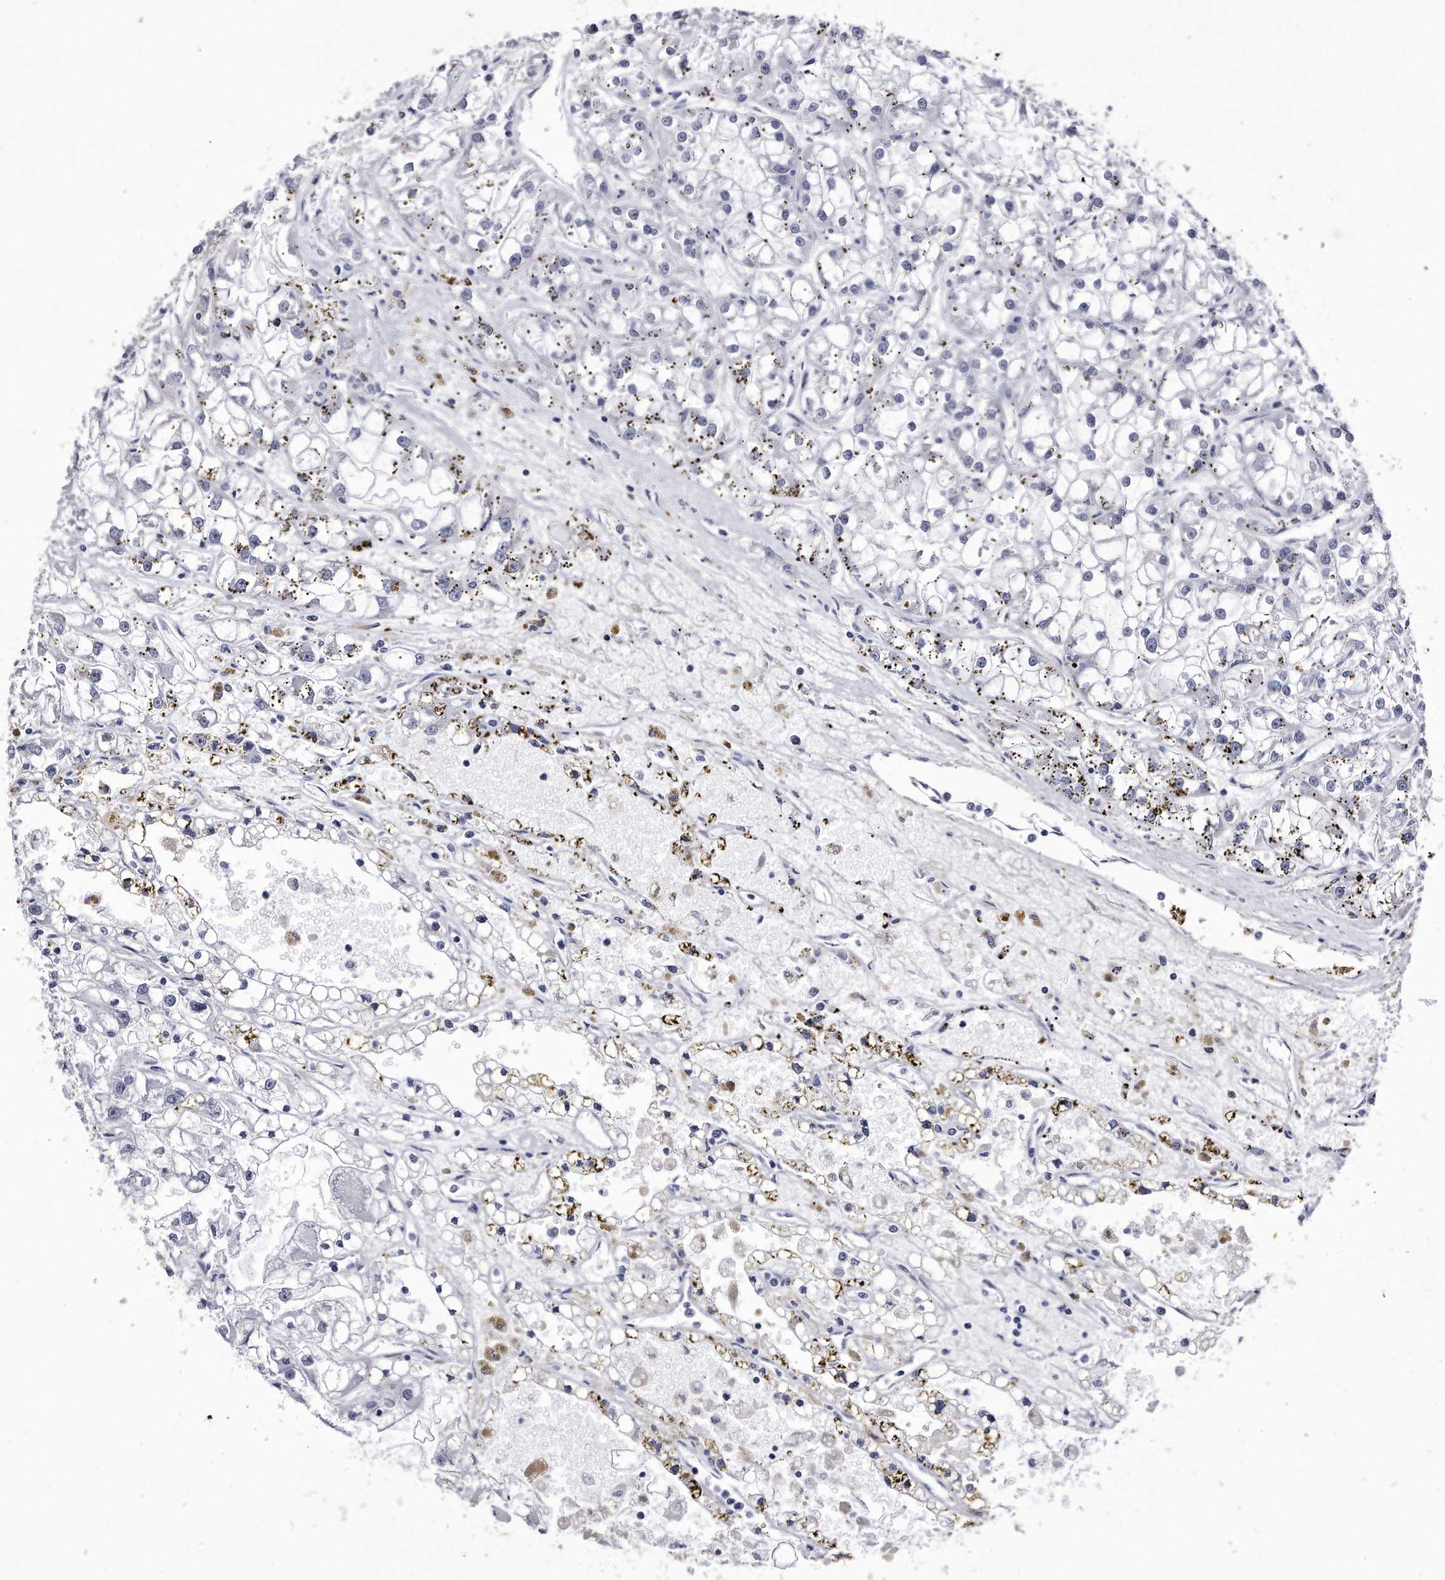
{"staining": {"intensity": "negative", "quantity": "none", "location": "none"}, "tissue": "renal cancer", "cell_type": "Tumor cells", "image_type": "cancer", "snomed": [{"axis": "morphology", "description": "Adenocarcinoma, NOS"}, {"axis": "topography", "description": "Kidney"}], "caption": "IHC photomicrograph of neoplastic tissue: adenocarcinoma (renal) stained with DAB shows no significant protein positivity in tumor cells.", "gene": "KCTD8", "patient": {"sex": "female", "age": 52}}